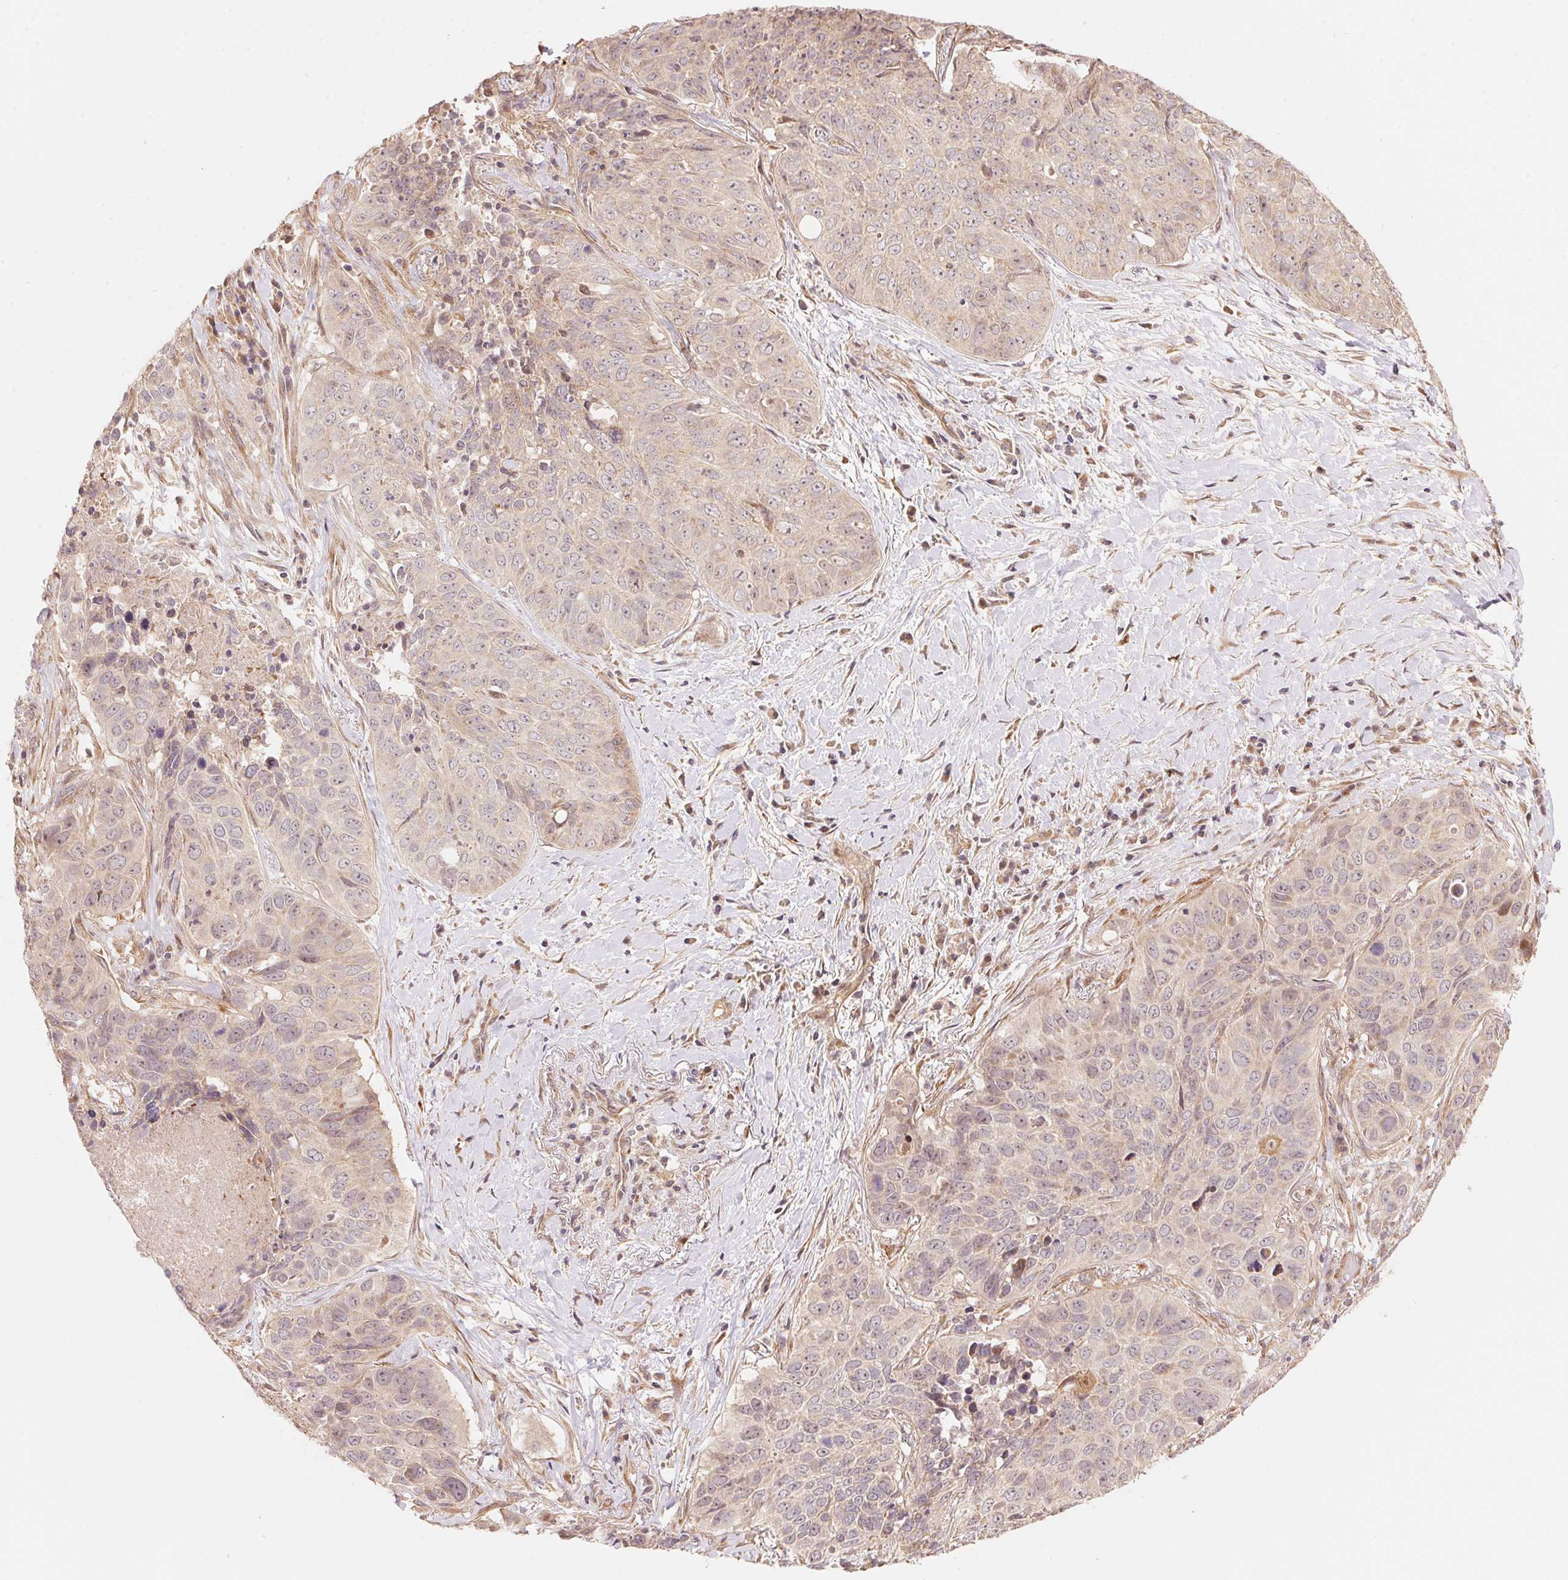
{"staining": {"intensity": "negative", "quantity": "none", "location": "none"}, "tissue": "lung cancer", "cell_type": "Tumor cells", "image_type": "cancer", "snomed": [{"axis": "morphology", "description": "Normal tissue, NOS"}, {"axis": "morphology", "description": "Squamous cell carcinoma, NOS"}, {"axis": "topography", "description": "Bronchus"}, {"axis": "topography", "description": "Lung"}], "caption": "Protein analysis of lung squamous cell carcinoma shows no significant positivity in tumor cells.", "gene": "TNIP2", "patient": {"sex": "male", "age": 64}}